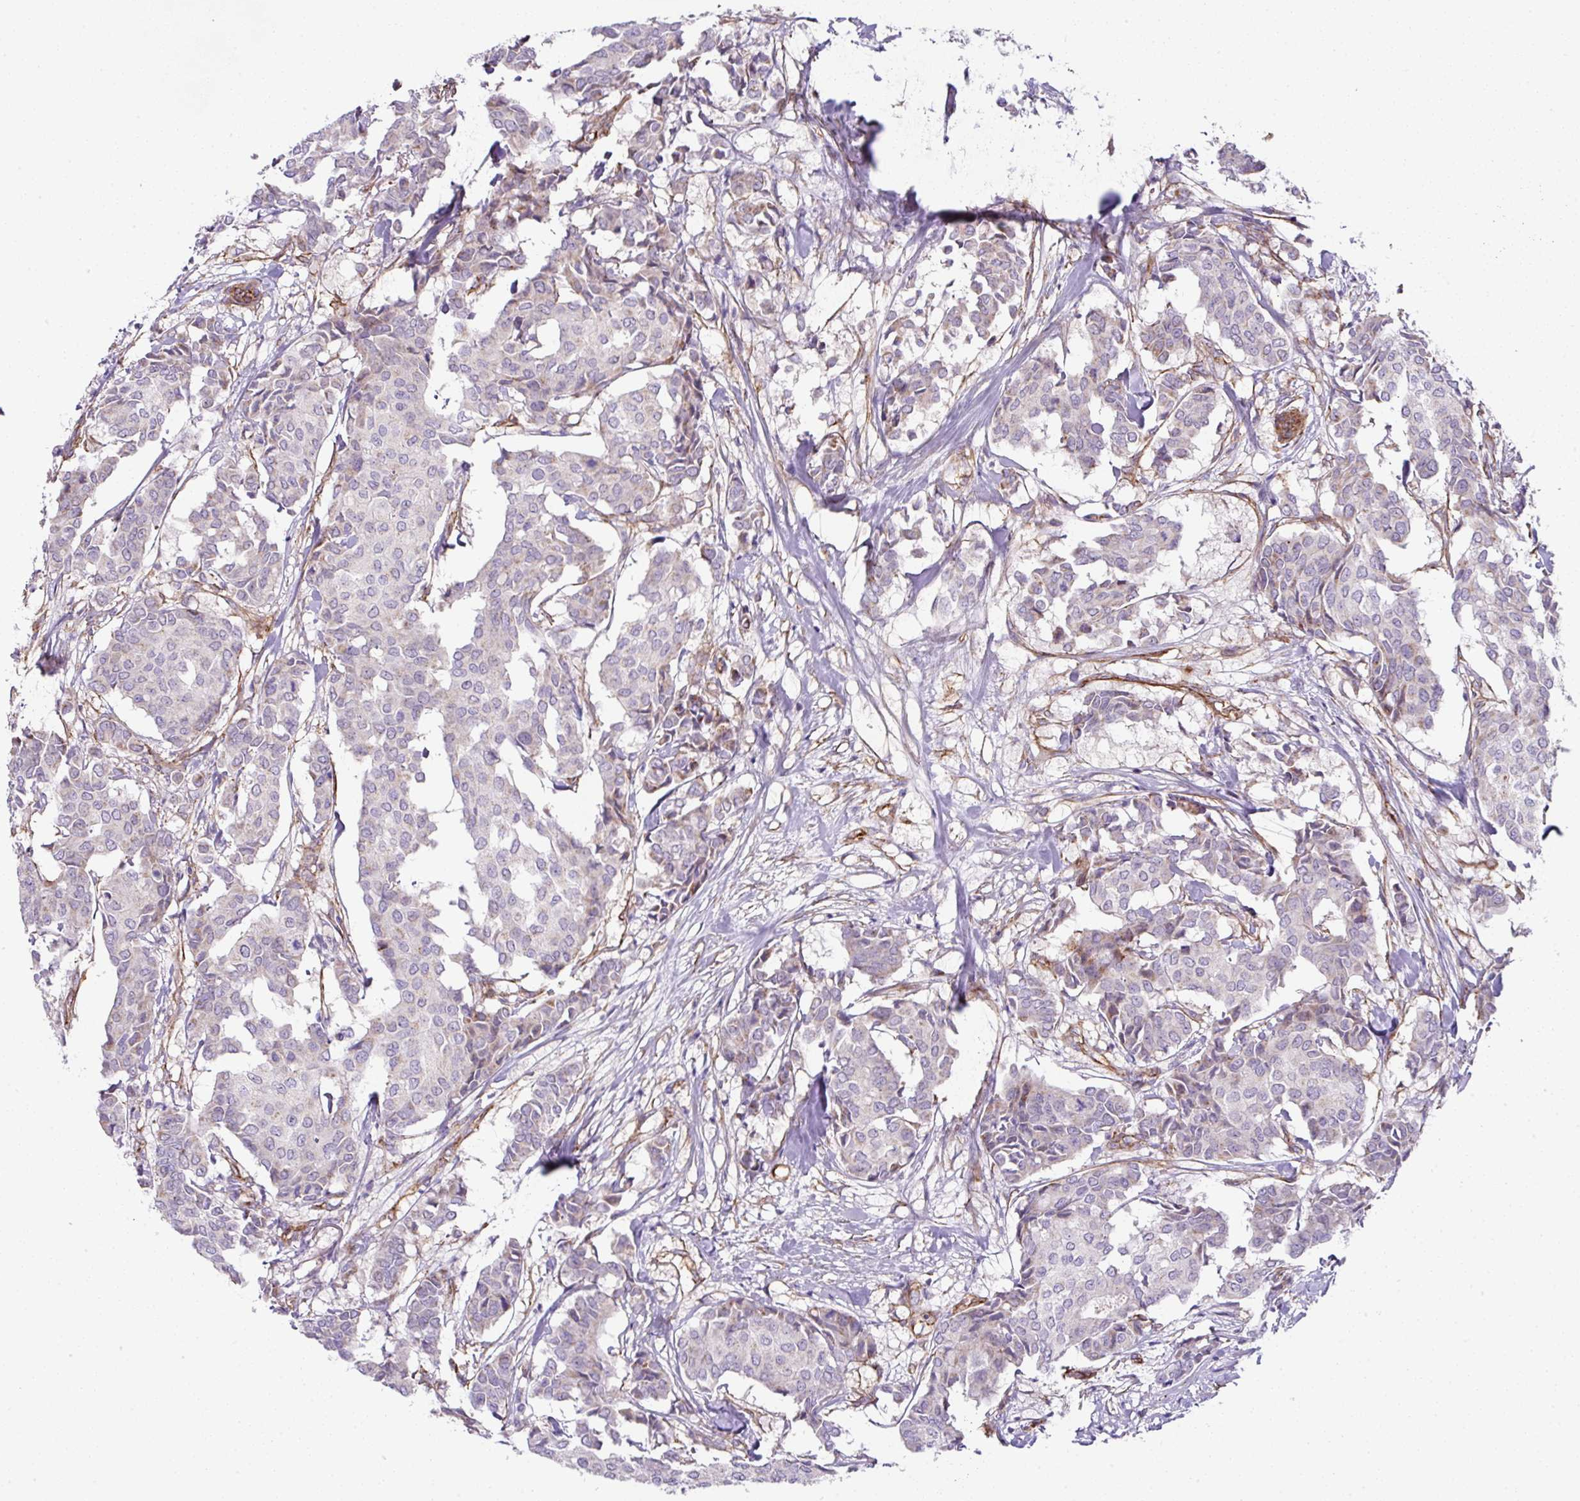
{"staining": {"intensity": "negative", "quantity": "none", "location": "none"}, "tissue": "breast cancer", "cell_type": "Tumor cells", "image_type": "cancer", "snomed": [{"axis": "morphology", "description": "Duct carcinoma"}, {"axis": "topography", "description": "Breast"}], "caption": "Immunohistochemistry photomicrograph of neoplastic tissue: human breast cancer stained with DAB (3,3'-diaminobenzidine) reveals no significant protein staining in tumor cells.", "gene": "ANKUB1", "patient": {"sex": "female", "age": 75}}